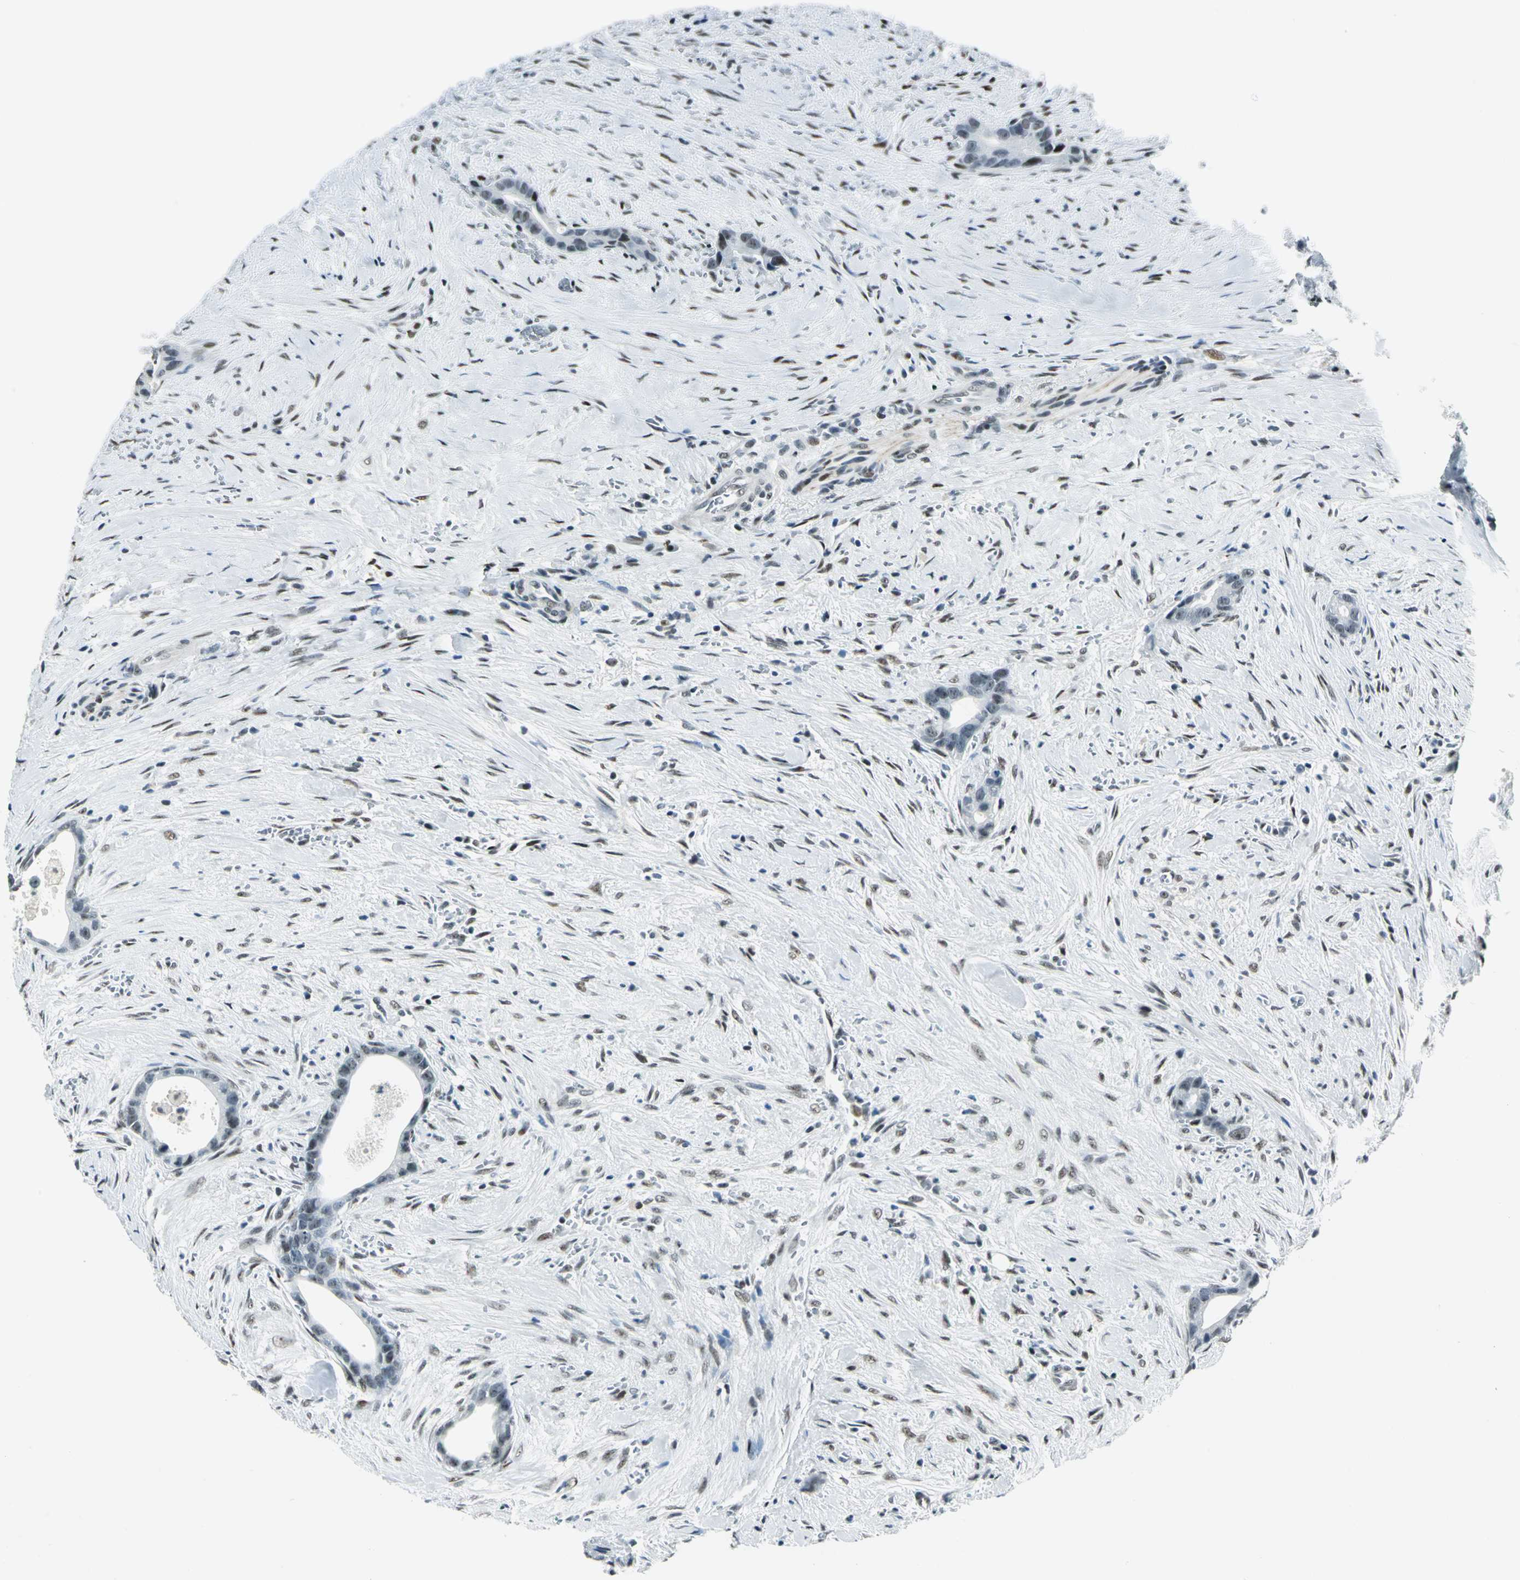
{"staining": {"intensity": "strong", "quantity": ">75%", "location": "nuclear"}, "tissue": "liver cancer", "cell_type": "Tumor cells", "image_type": "cancer", "snomed": [{"axis": "morphology", "description": "Cholangiocarcinoma"}, {"axis": "topography", "description": "Liver"}], "caption": "A histopathology image of human cholangiocarcinoma (liver) stained for a protein reveals strong nuclear brown staining in tumor cells.", "gene": "KAT6B", "patient": {"sex": "female", "age": 55}}